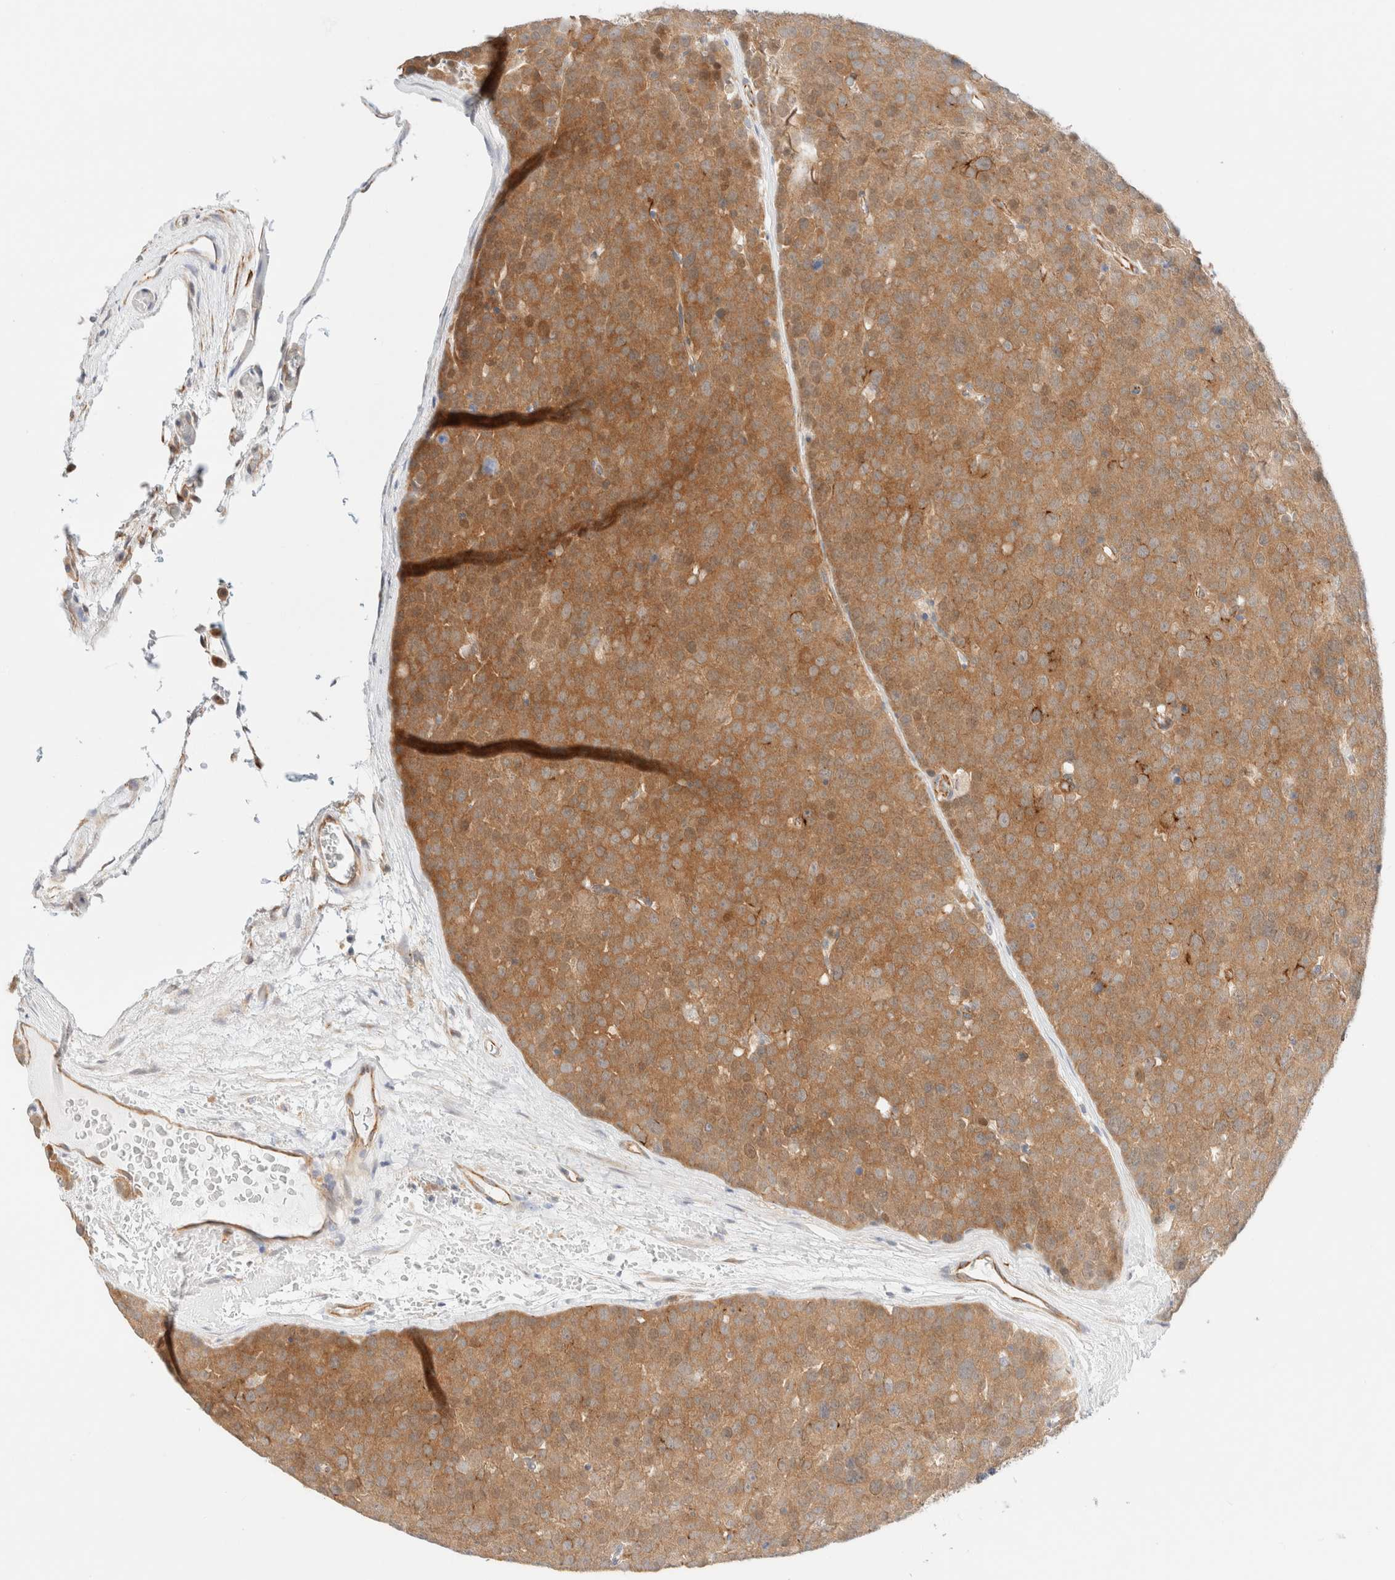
{"staining": {"intensity": "moderate", "quantity": ">75%", "location": "cytoplasmic/membranous"}, "tissue": "testis cancer", "cell_type": "Tumor cells", "image_type": "cancer", "snomed": [{"axis": "morphology", "description": "Seminoma, NOS"}, {"axis": "topography", "description": "Testis"}], "caption": "Immunohistochemical staining of seminoma (testis) reveals moderate cytoplasmic/membranous protein staining in approximately >75% of tumor cells.", "gene": "UNC13B", "patient": {"sex": "male", "age": 71}}